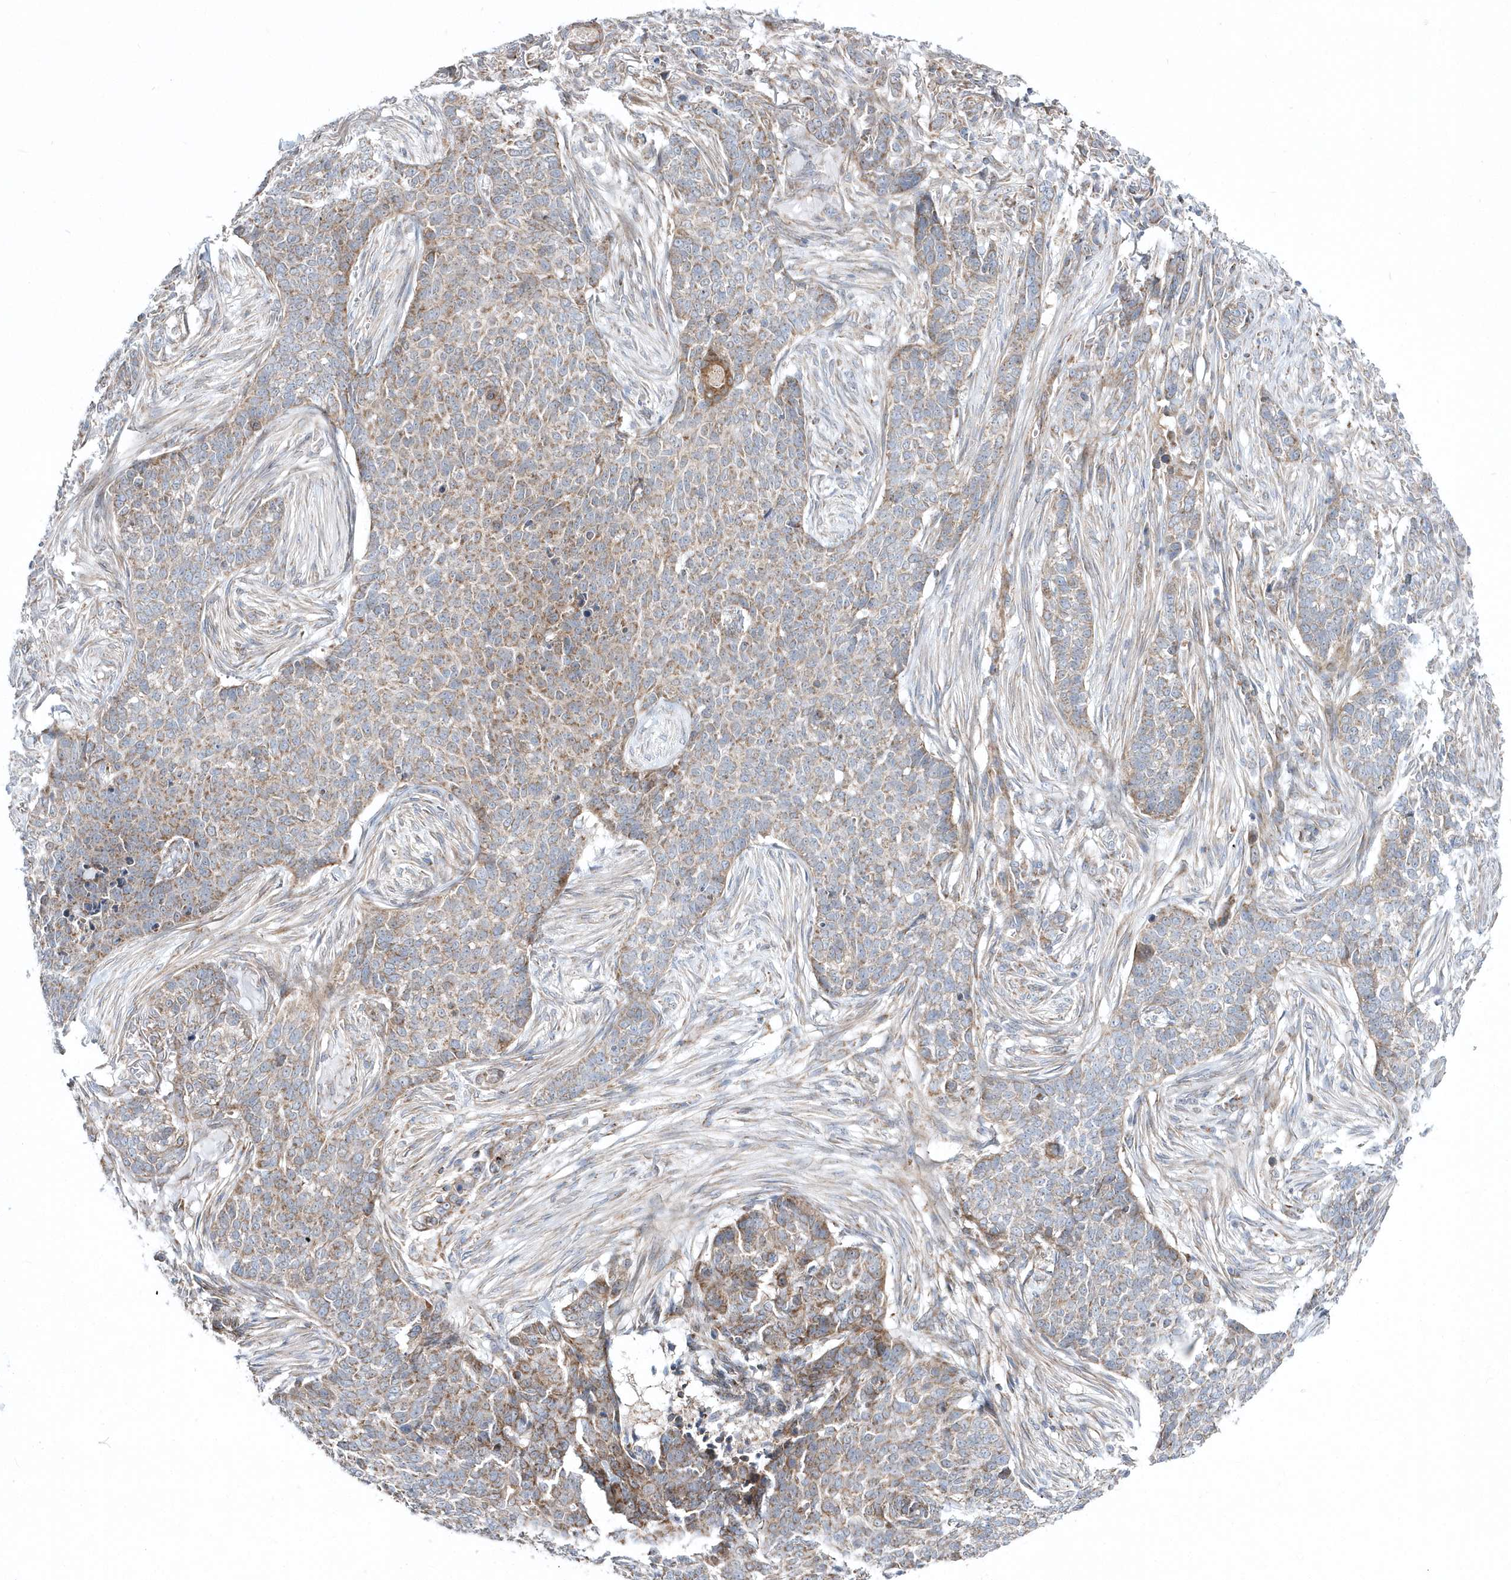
{"staining": {"intensity": "weak", "quantity": "25%-75%", "location": "cytoplasmic/membranous"}, "tissue": "skin cancer", "cell_type": "Tumor cells", "image_type": "cancer", "snomed": [{"axis": "morphology", "description": "Basal cell carcinoma"}, {"axis": "topography", "description": "Skin"}], "caption": "This image reveals immunohistochemistry staining of human basal cell carcinoma (skin), with low weak cytoplasmic/membranous positivity in about 25%-75% of tumor cells.", "gene": "OPA1", "patient": {"sex": "male", "age": 85}}